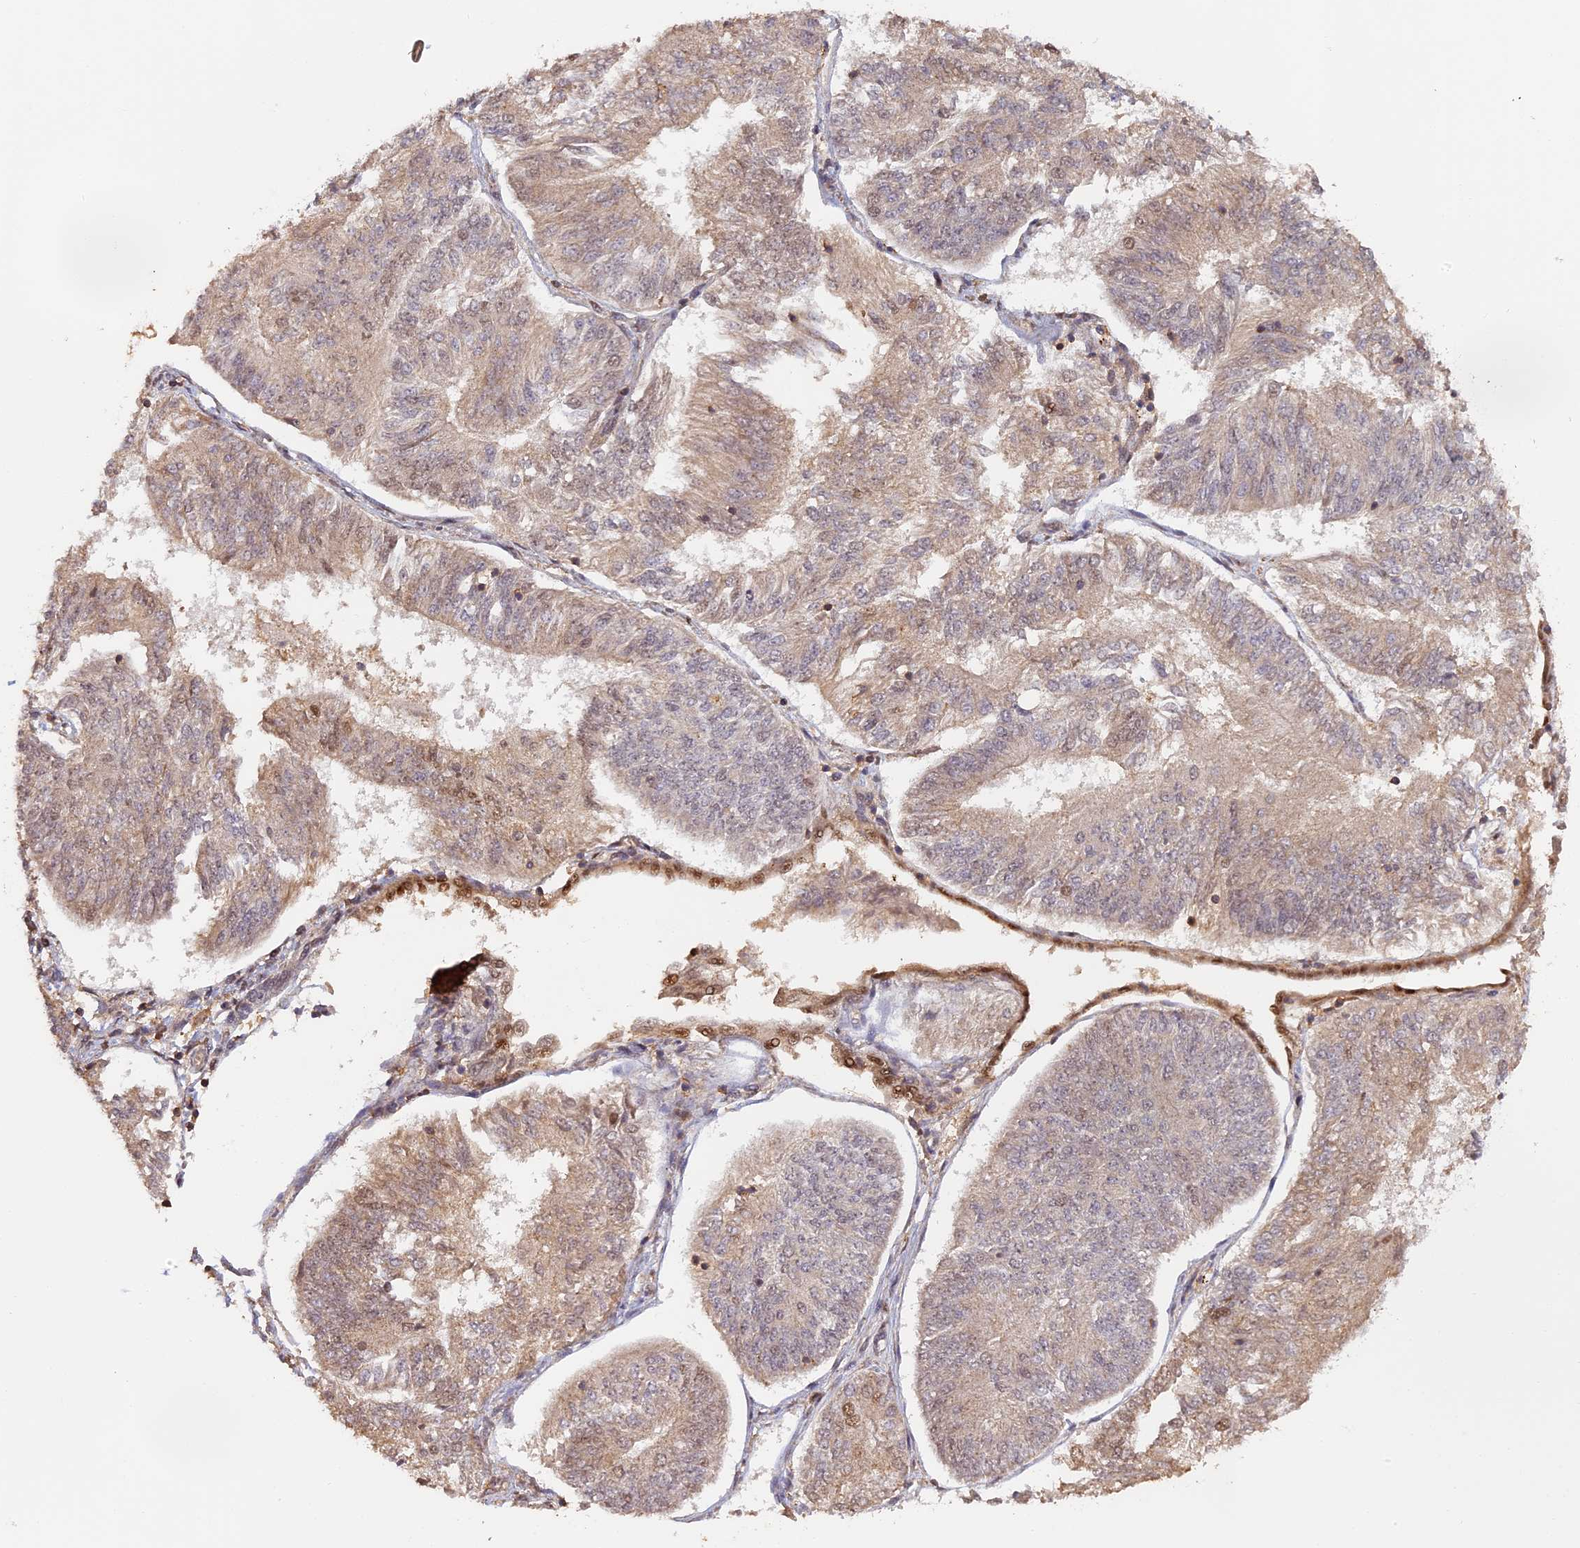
{"staining": {"intensity": "weak", "quantity": "<25%", "location": "cytoplasmic/membranous,nuclear"}, "tissue": "endometrial cancer", "cell_type": "Tumor cells", "image_type": "cancer", "snomed": [{"axis": "morphology", "description": "Adenocarcinoma, NOS"}, {"axis": "topography", "description": "Endometrium"}], "caption": "High magnification brightfield microscopy of endometrial cancer (adenocarcinoma) stained with DAB (brown) and counterstained with hematoxylin (blue): tumor cells show no significant positivity.", "gene": "MYBL2", "patient": {"sex": "female", "age": 58}}